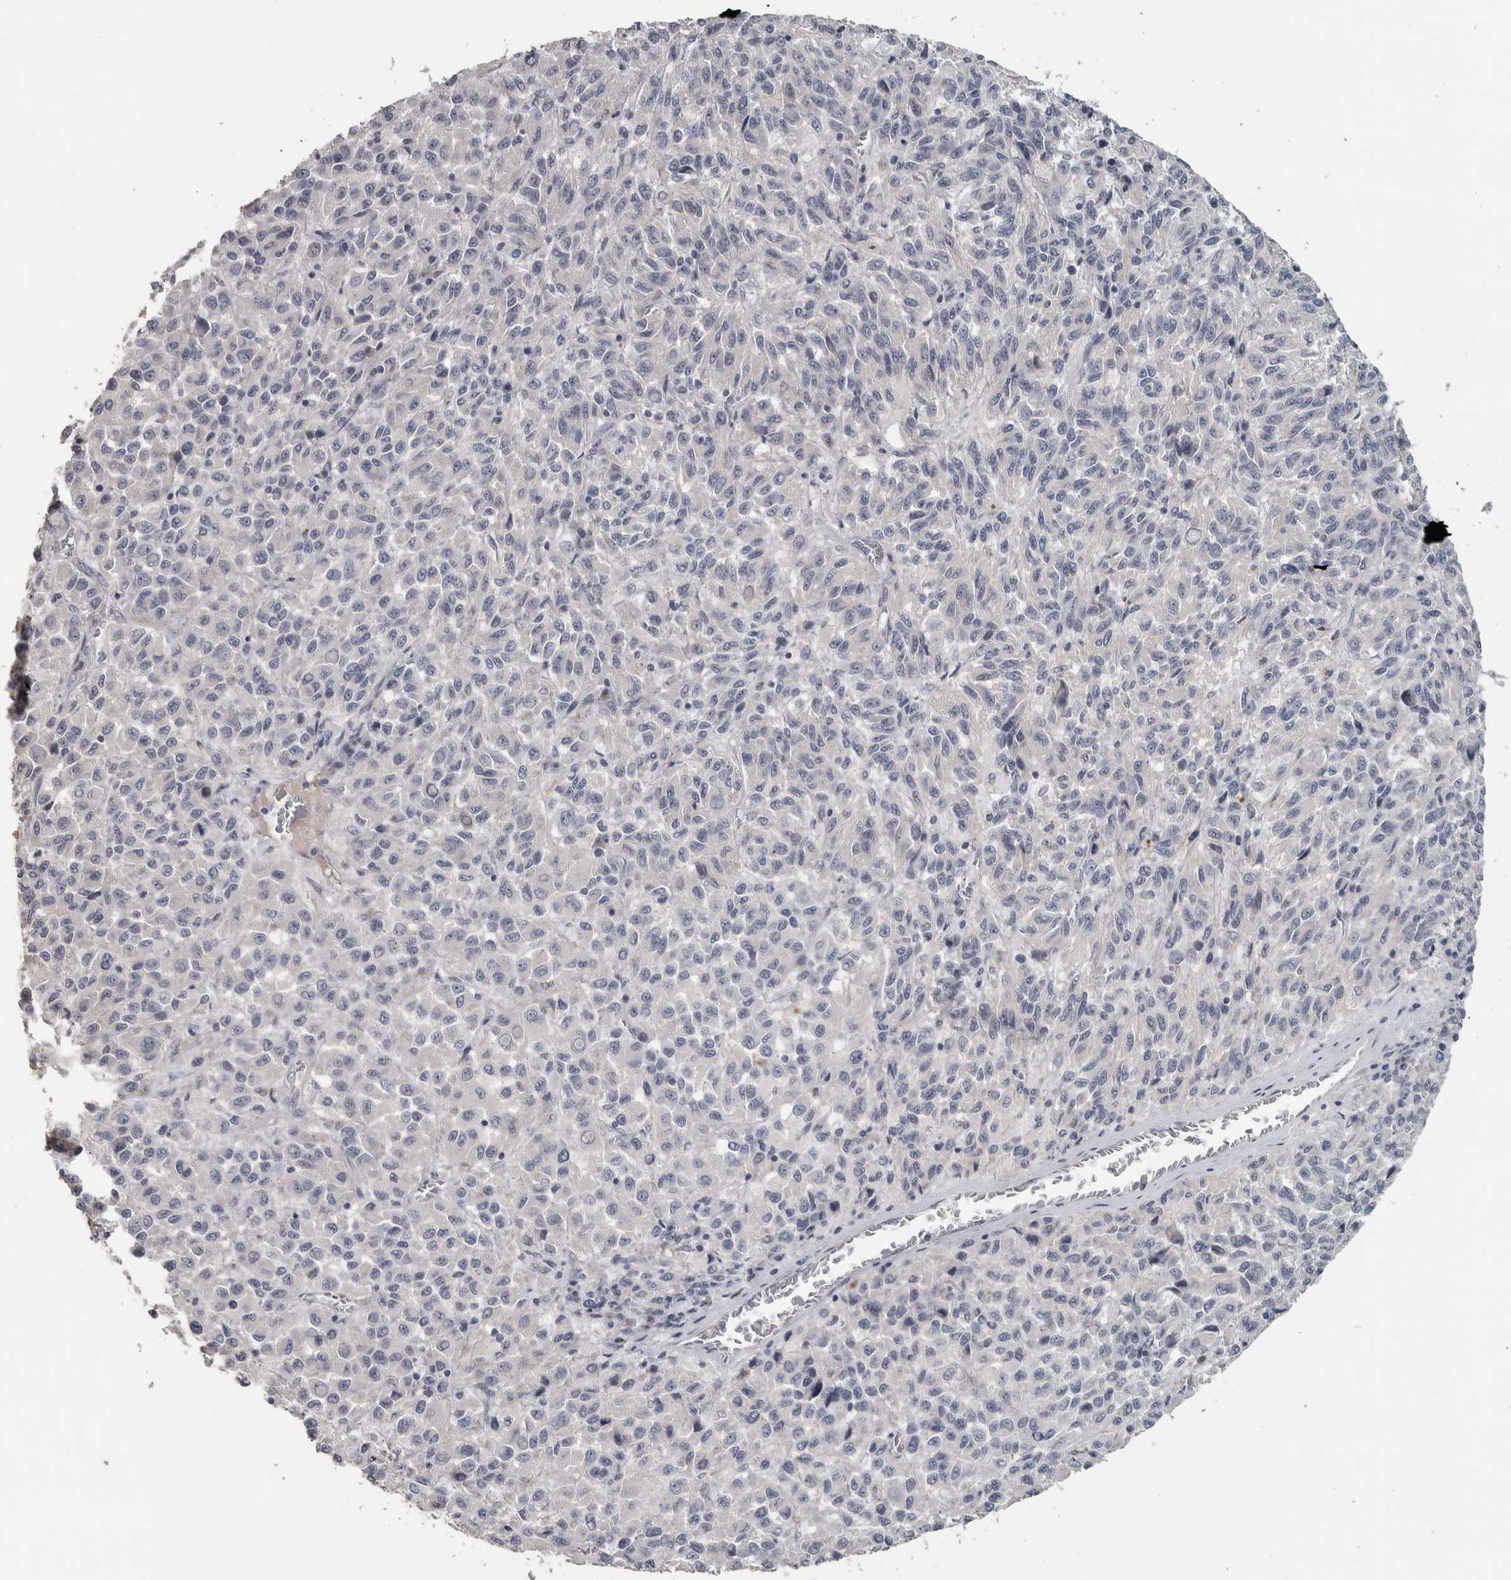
{"staining": {"intensity": "negative", "quantity": "none", "location": "none"}, "tissue": "skin cancer", "cell_type": "Tumor cells", "image_type": "cancer", "snomed": [{"axis": "morphology", "description": "Squamous cell carcinoma, NOS"}, {"axis": "topography", "description": "Skin"}], "caption": "Image shows no protein expression in tumor cells of skin cancer tissue. The staining is performed using DAB (3,3'-diaminobenzidine) brown chromogen with nuclei counter-stained in using hematoxylin.", "gene": "NECAB1", "patient": {"sex": "female", "age": 73}}